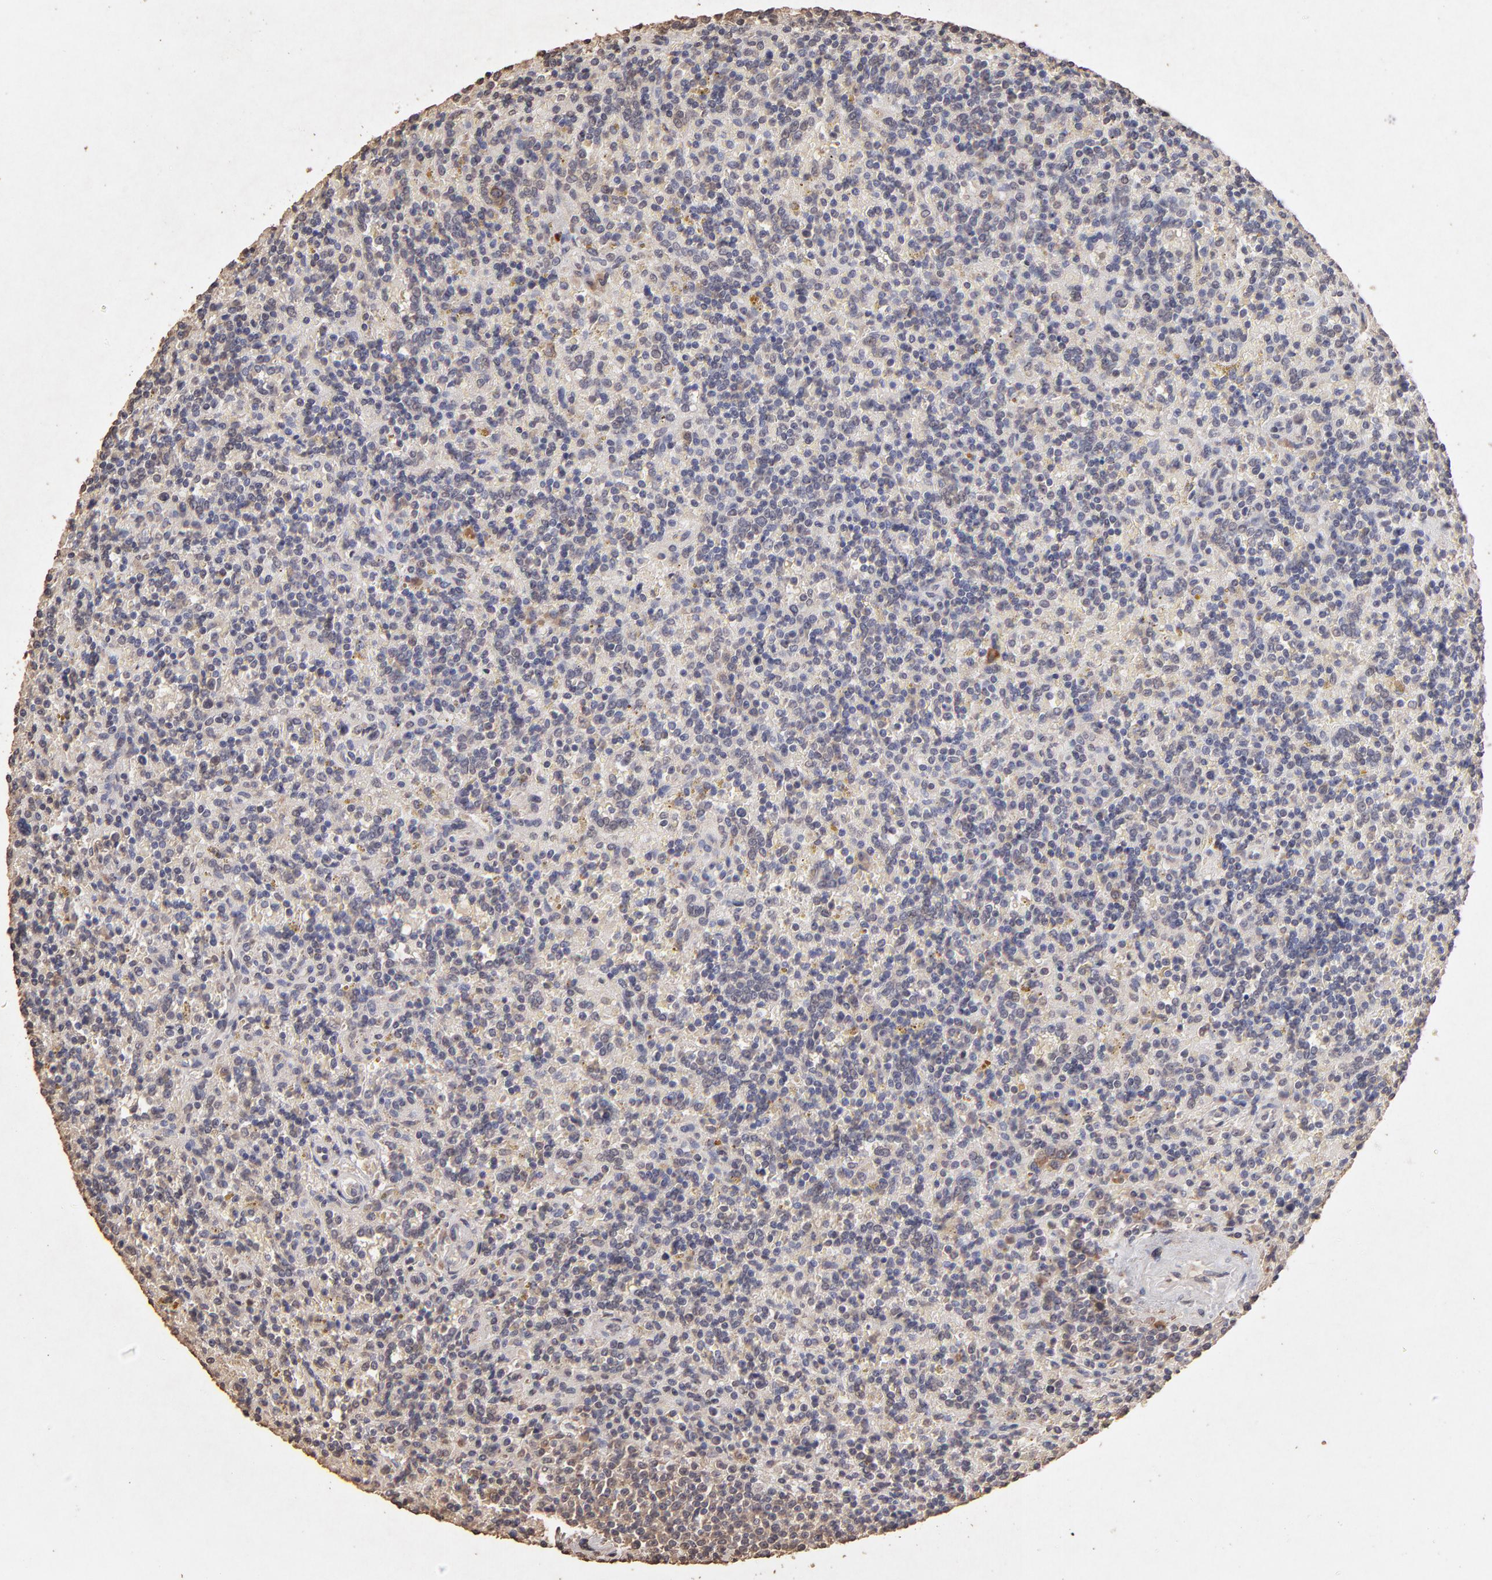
{"staining": {"intensity": "negative", "quantity": "none", "location": "none"}, "tissue": "lymphoma", "cell_type": "Tumor cells", "image_type": "cancer", "snomed": [{"axis": "morphology", "description": "Malignant lymphoma, non-Hodgkin's type, Low grade"}, {"axis": "topography", "description": "Spleen"}], "caption": "Immunohistochemical staining of human low-grade malignant lymphoma, non-Hodgkin's type shows no significant staining in tumor cells.", "gene": "OPHN1", "patient": {"sex": "male", "age": 67}}